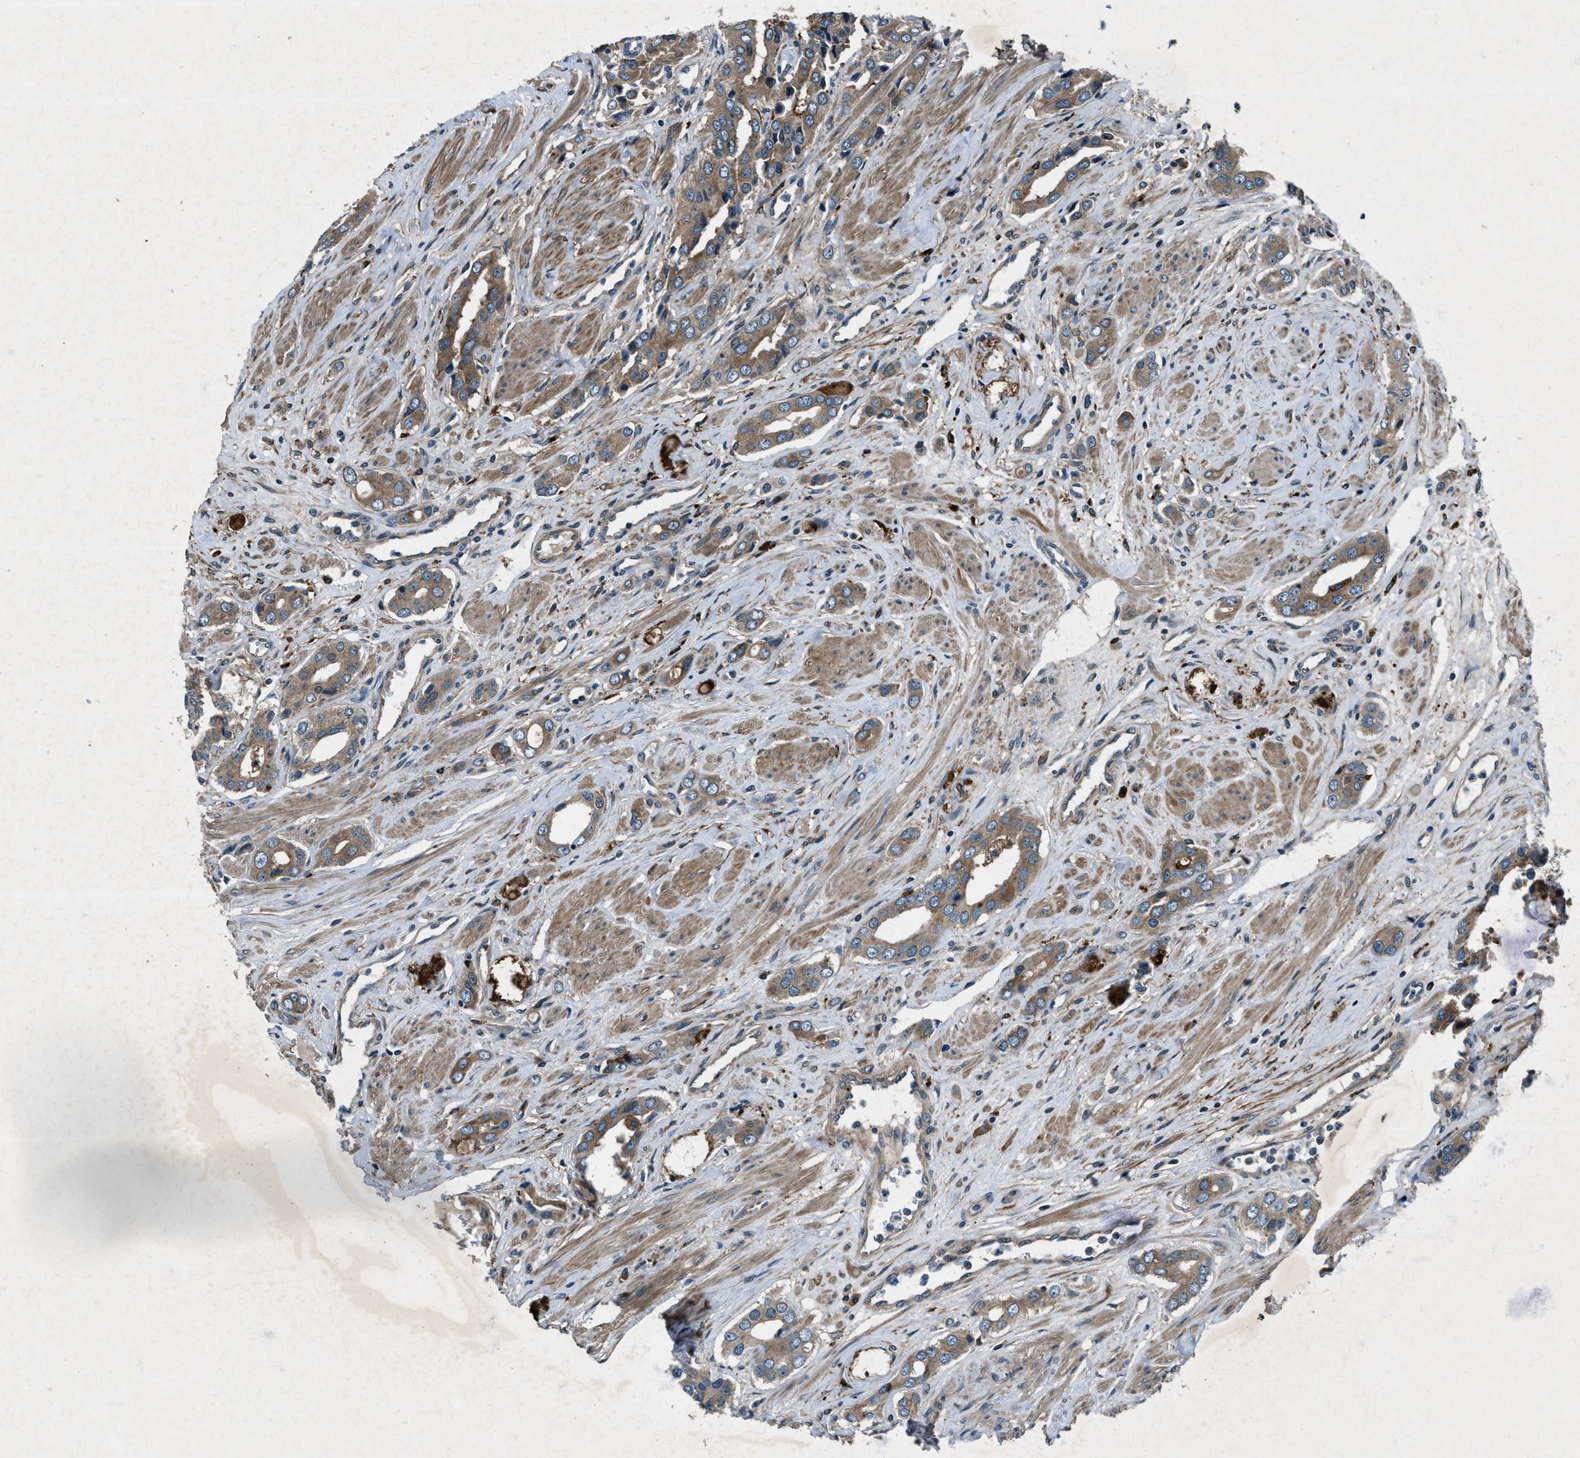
{"staining": {"intensity": "moderate", "quantity": ">75%", "location": "cytoplasmic/membranous"}, "tissue": "prostate cancer", "cell_type": "Tumor cells", "image_type": "cancer", "snomed": [{"axis": "morphology", "description": "Adenocarcinoma, High grade"}, {"axis": "topography", "description": "Prostate"}], "caption": "Adenocarcinoma (high-grade) (prostate) stained with a brown dye displays moderate cytoplasmic/membranous positive staining in approximately >75% of tumor cells.", "gene": "EPSTI1", "patient": {"sex": "male", "age": 52}}